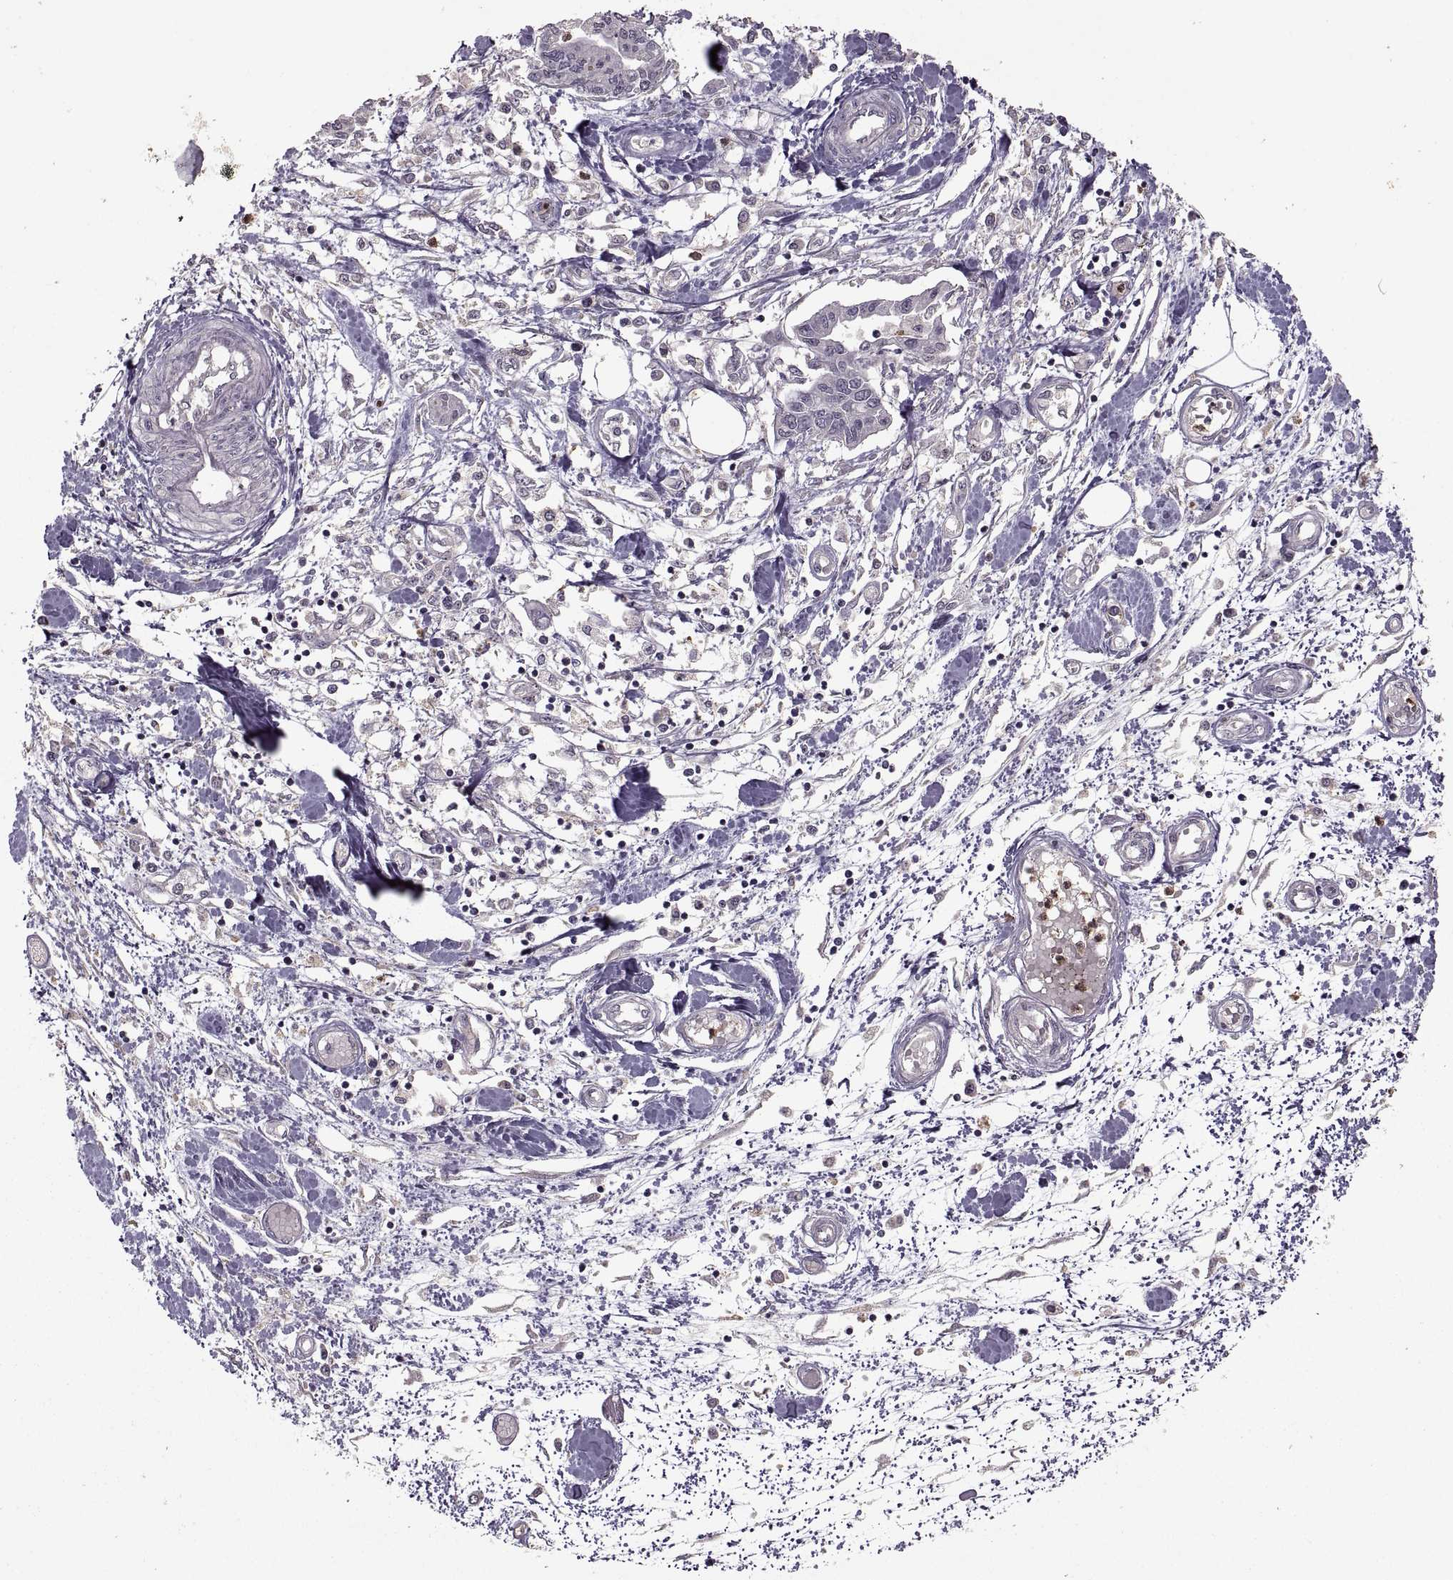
{"staining": {"intensity": "negative", "quantity": "none", "location": "none"}, "tissue": "pancreatic cancer", "cell_type": "Tumor cells", "image_type": "cancer", "snomed": [{"axis": "morphology", "description": "Adenocarcinoma, NOS"}, {"axis": "topography", "description": "Pancreas"}], "caption": "Pancreatic cancer (adenocarcinoma) stained for a protein using immunohistochemistry (IHC) exhibits no staining tumor cells.", "gene": "PIERCE1", "patient": {"sex": "male", "age": 60}}